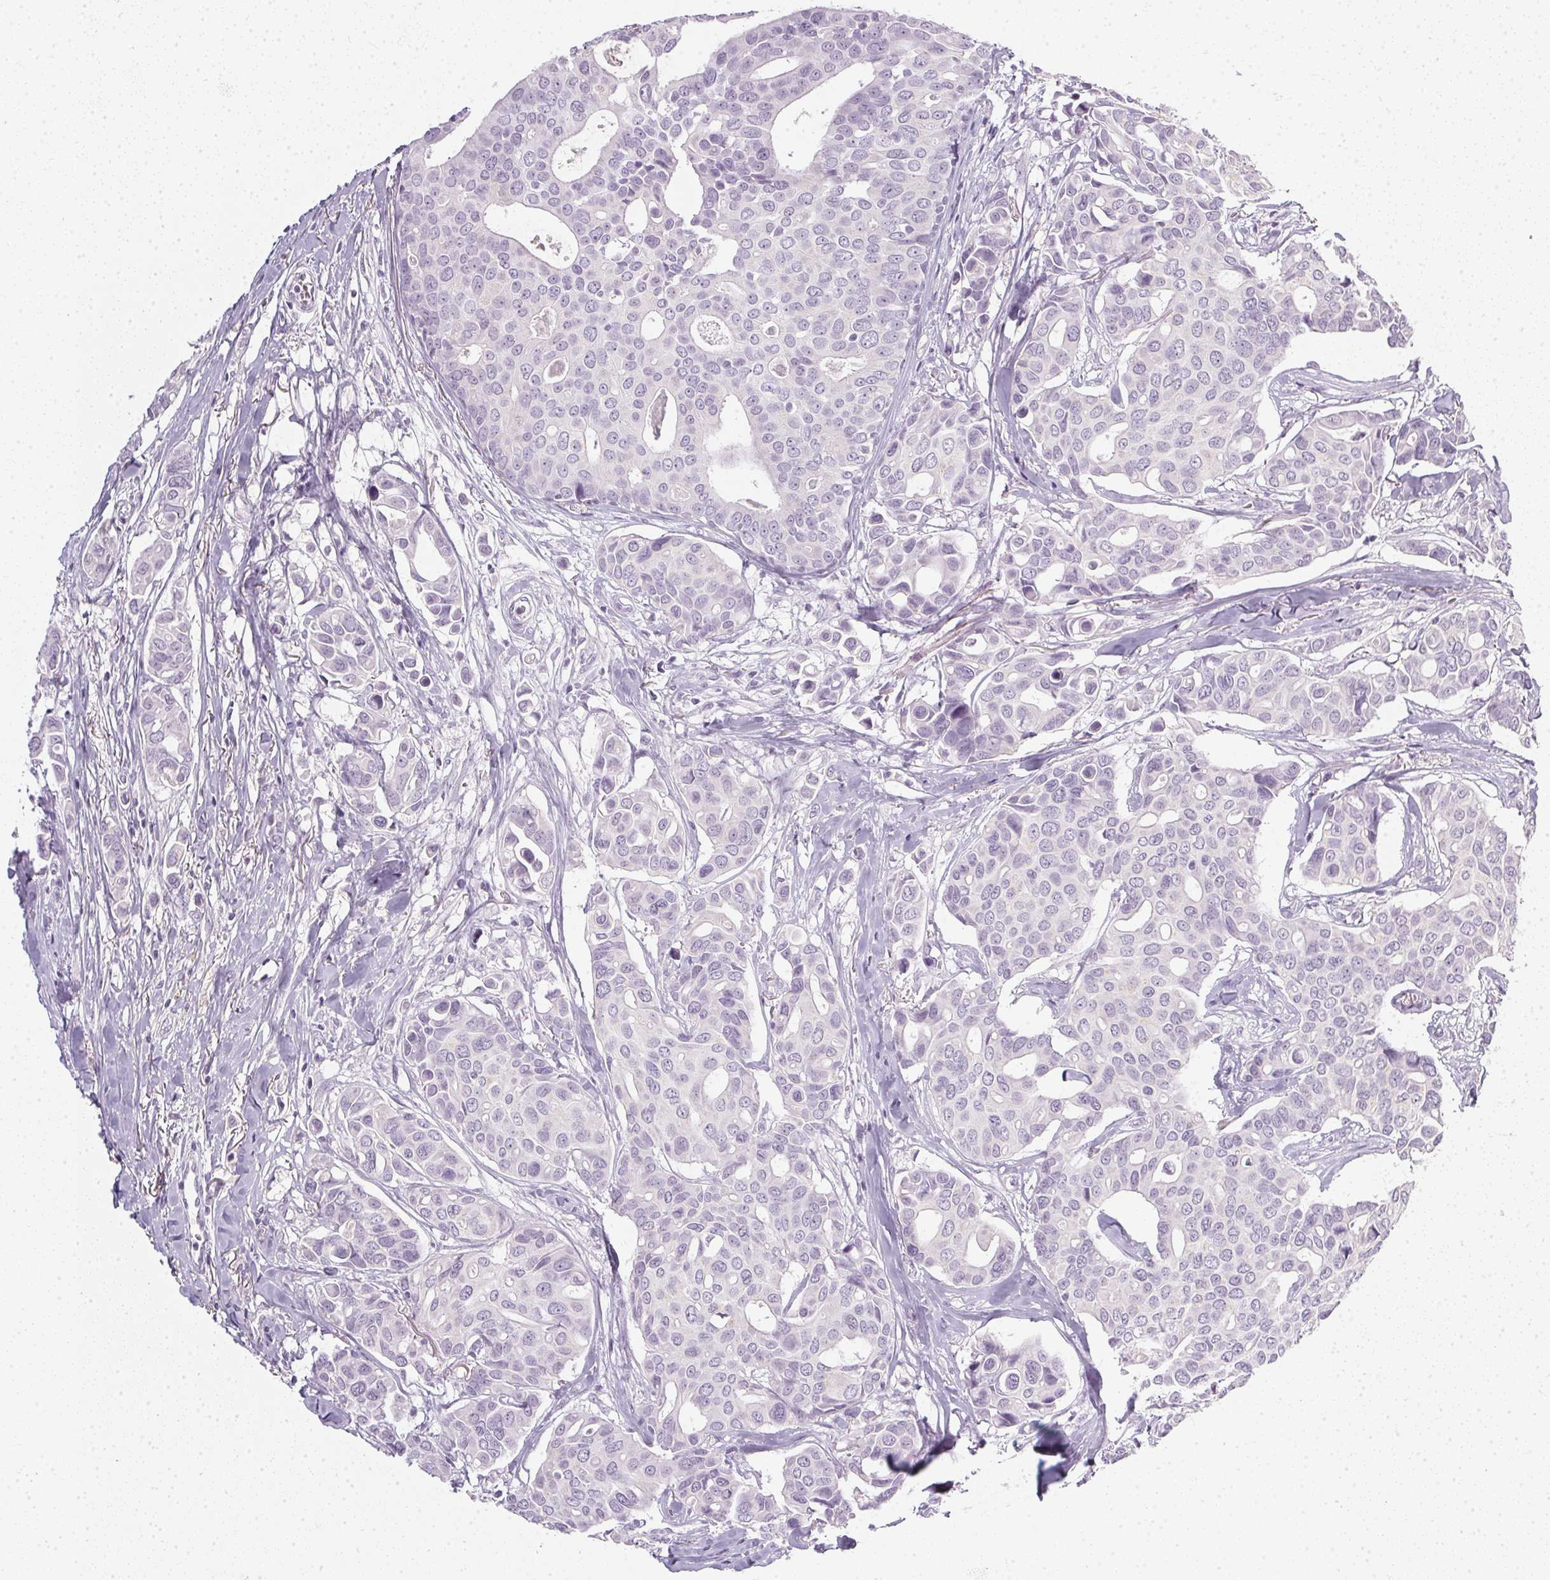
{"staining": {"intensity": "negative", "quantity": "none", "location": "none"}, "tissue": "breast cancer", "cell_type": "Tumor cells", "image_type": "cancer", "snomed": [{"axis": "morphology", "description": "Duct carcinoma"}, {"axis": "topography", "description": "Breast"}], "caption": "IHC of human breast cancer (intraductal carcinoma) displays no positivity in tumor cells.", "gene": "TMEM72", "patient": {"sex": "female", "age": 54}}